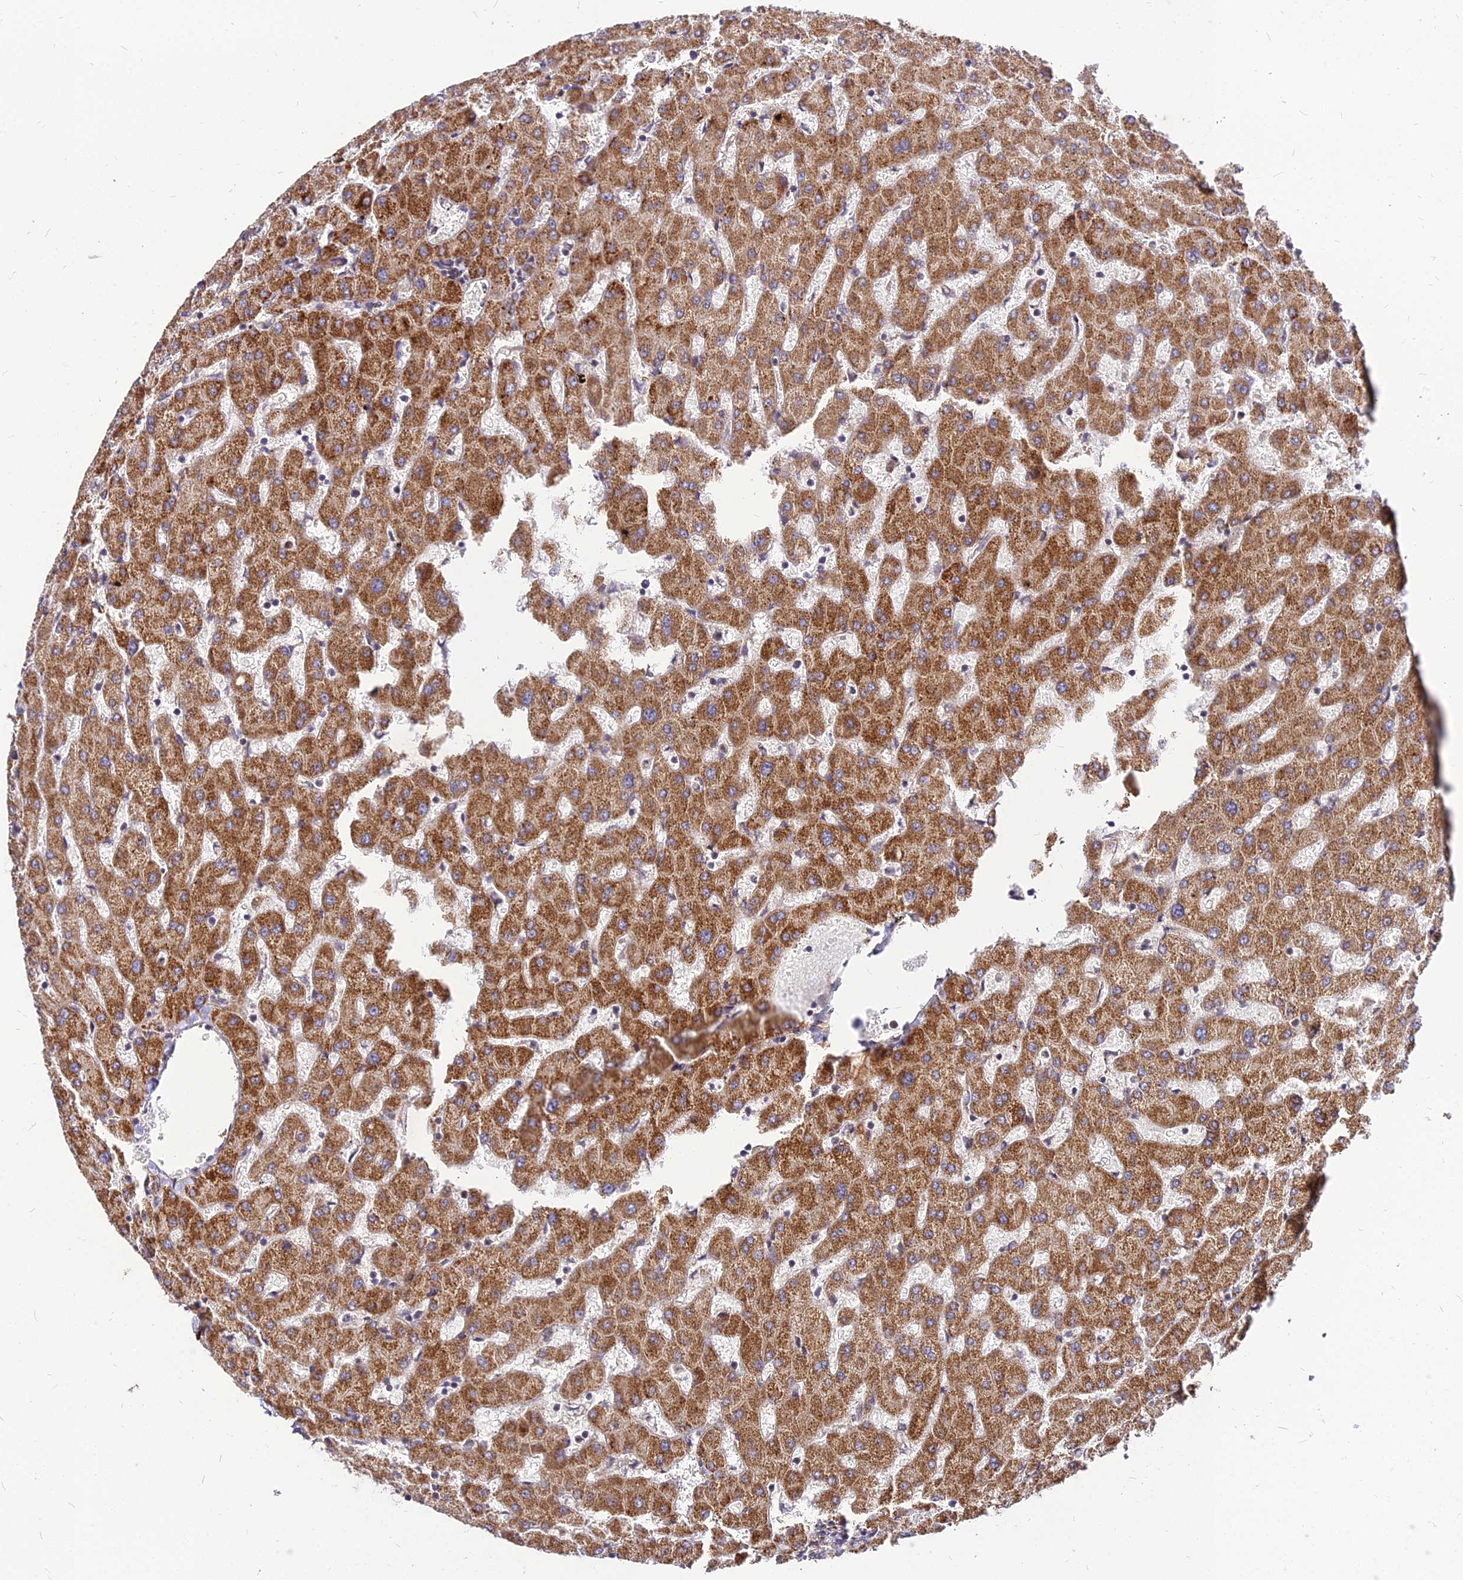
{"staining": {"intensity": "weak", "quantity": ">75%", "location": "cytoplasmic/membranous"}, "tissue": "liver", "cell_type": "Cholangiocytes", "image_type": "normal", "snomed": [{"axis": "morphology", "description": "Normal tissue, NOS"}, {"axis": "topography", "description": "Liver"}], "caption": "Immunohistochemistry image of unremarkable liver stained for a protein (brown), which shows low levels of weak cytoplasmic/membranous positivity in about >75% of cholangiocytes.", "gene": "PDE4D", "patient": {"sex": "female", "age": 63}}